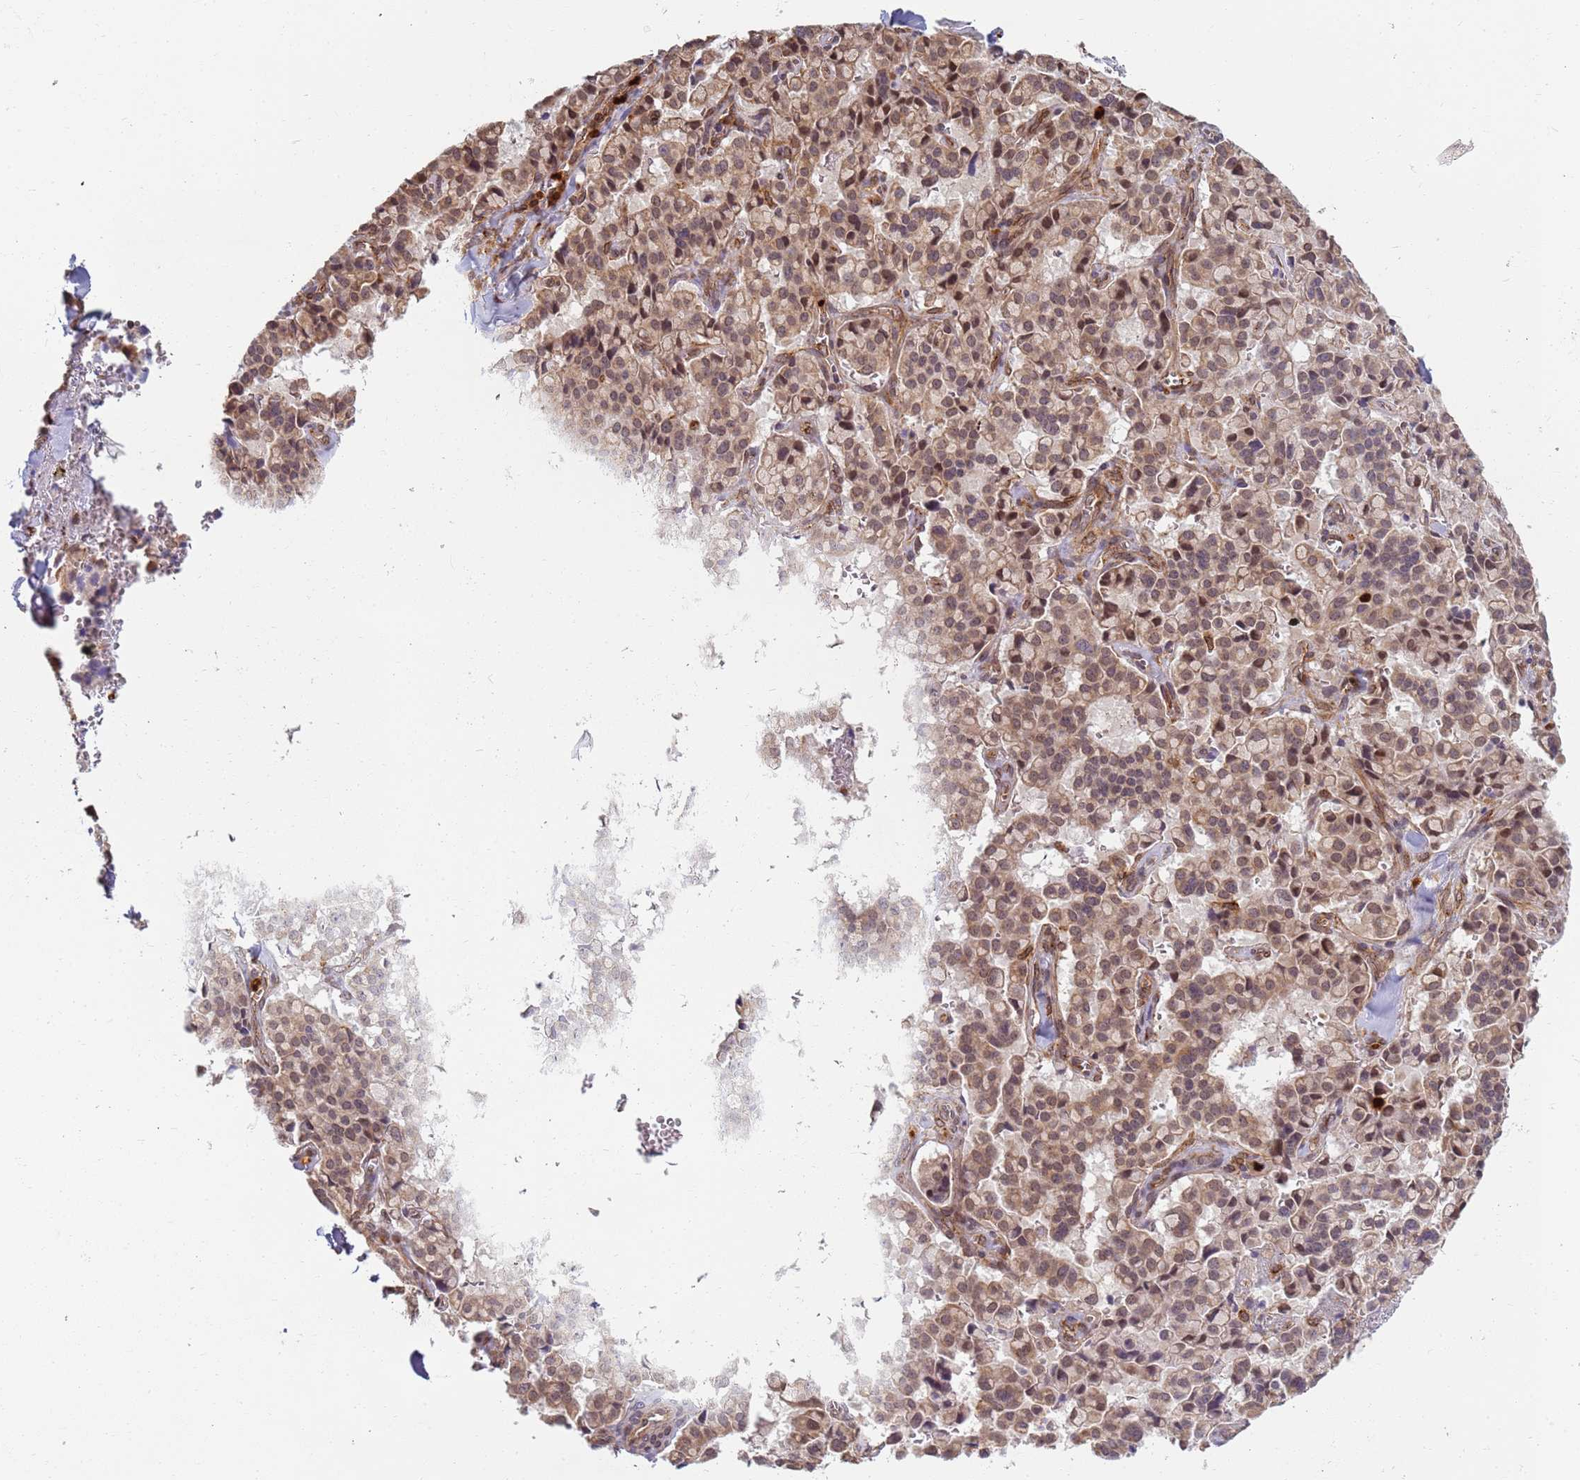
{"staining": {"intensity": "moderate", "quantity": ">75%", "location": "cytoplasmic/membranous,nuclear"}, "tissue": "pancreatic cancer", "cell_type": "Tumor cells", "image_type": "cancer", "snomed": [{"axis": "morphology", "description": "Adenocarcinoma, NOS"}, {"axis": "topography", "description": "Pancreas"}], "caption": "The histopathology image exhibits a brown stain indicating the presence of a protein in the cytoplasmic/membranous and nuclear of tumor cells in pancreatic adenocarcinoma.", "gene": "CEP170", "patient": {"sex": "male", "age": 65}}